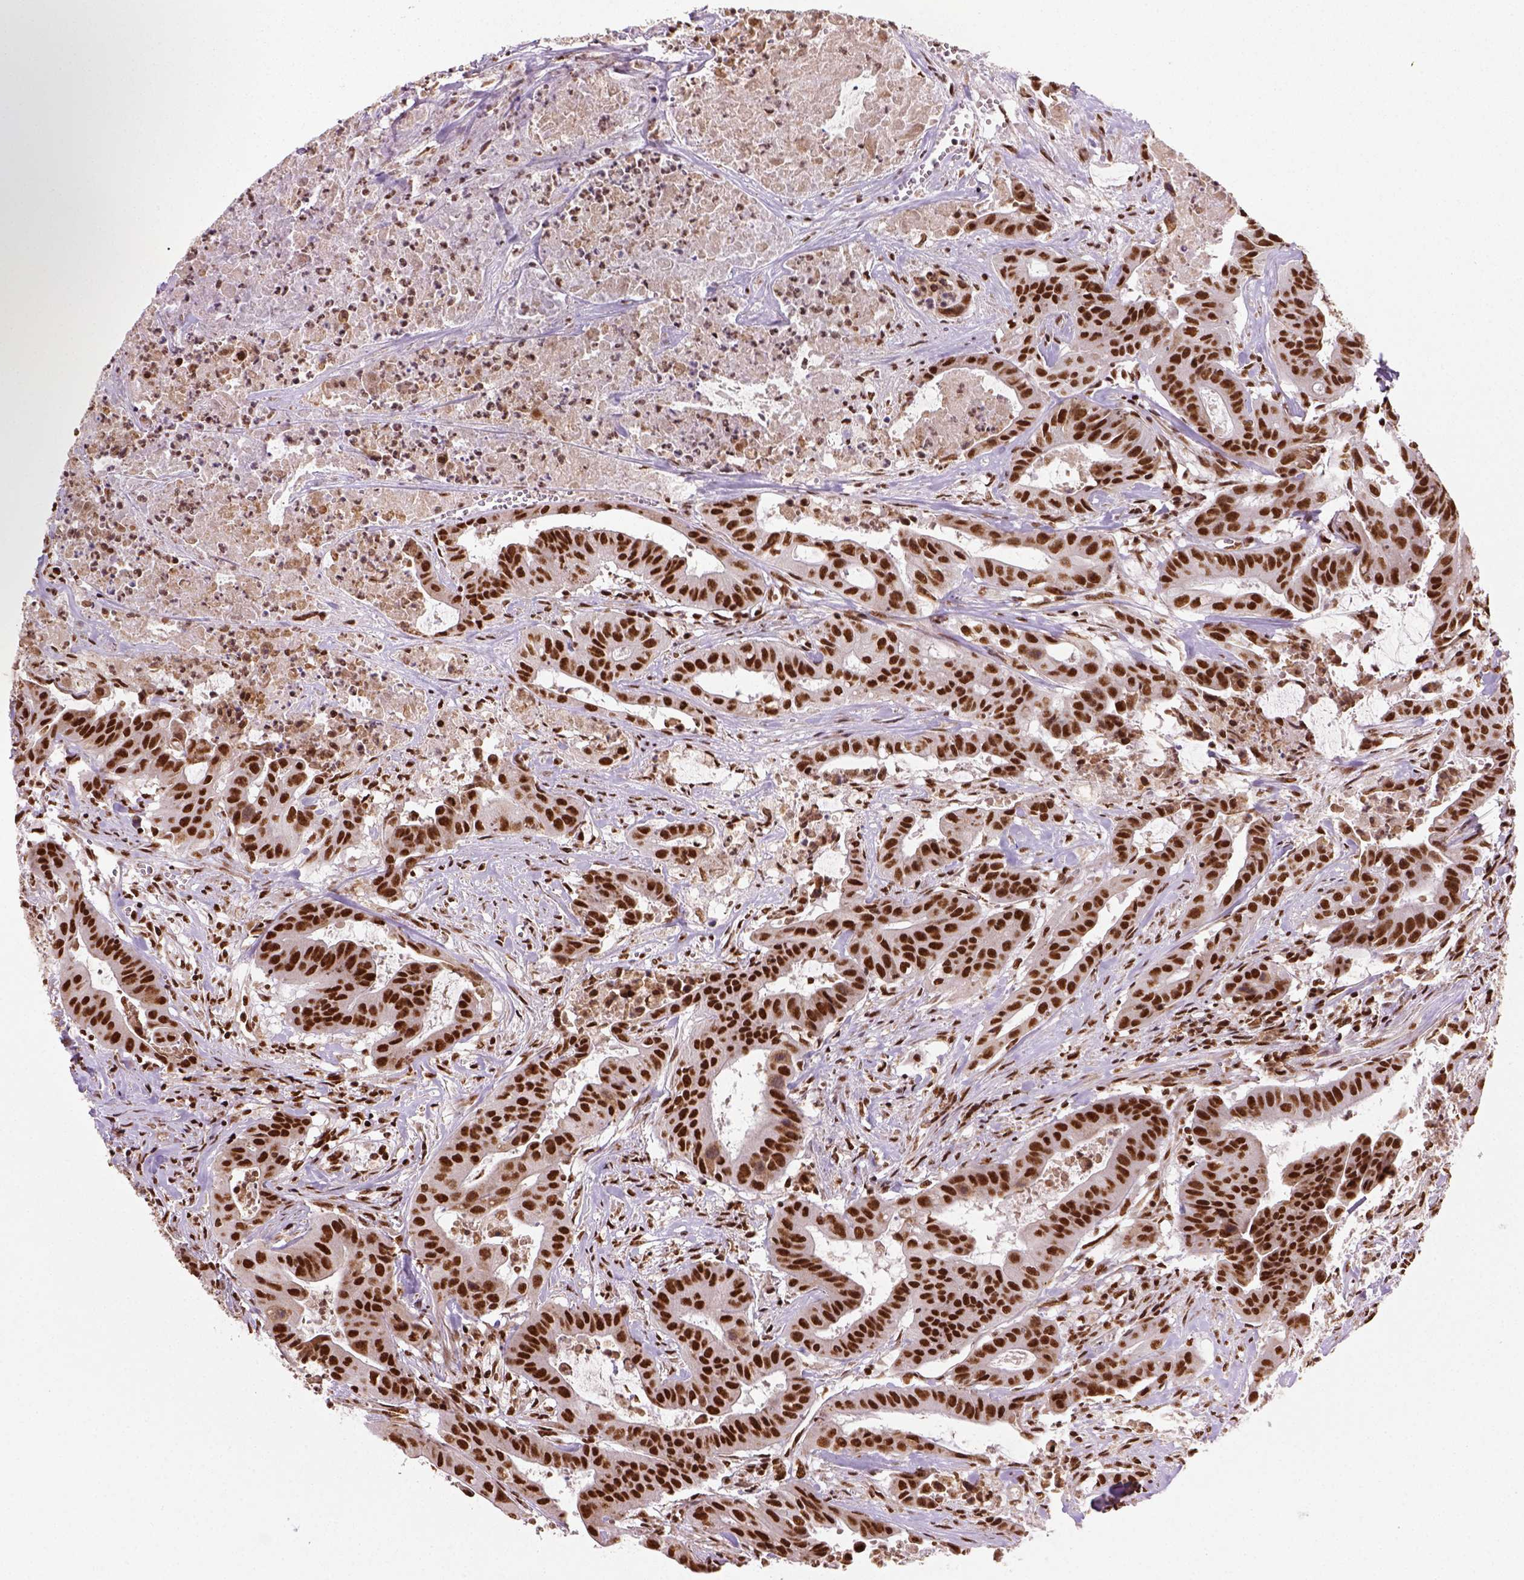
{"staining": {"intensity": "strong", "quantity": ">75%", "location": "nuclear"}, "tissue": "colorectal cancer", "cell_type": "Tumor cells", "image_type": "cancer", "snomed": [{"axis": "morphology", "description": "Adenocarcinoma, NOS"}, {"axis": "topography", "description": "Colon"}], "caption": "Strong nuclear expression is identified in approximately >75% of tumor cells in adenocarcinoma (colorectal).", "gene": "CCAR1", "patient": {"sex": "male", "age": 33}}